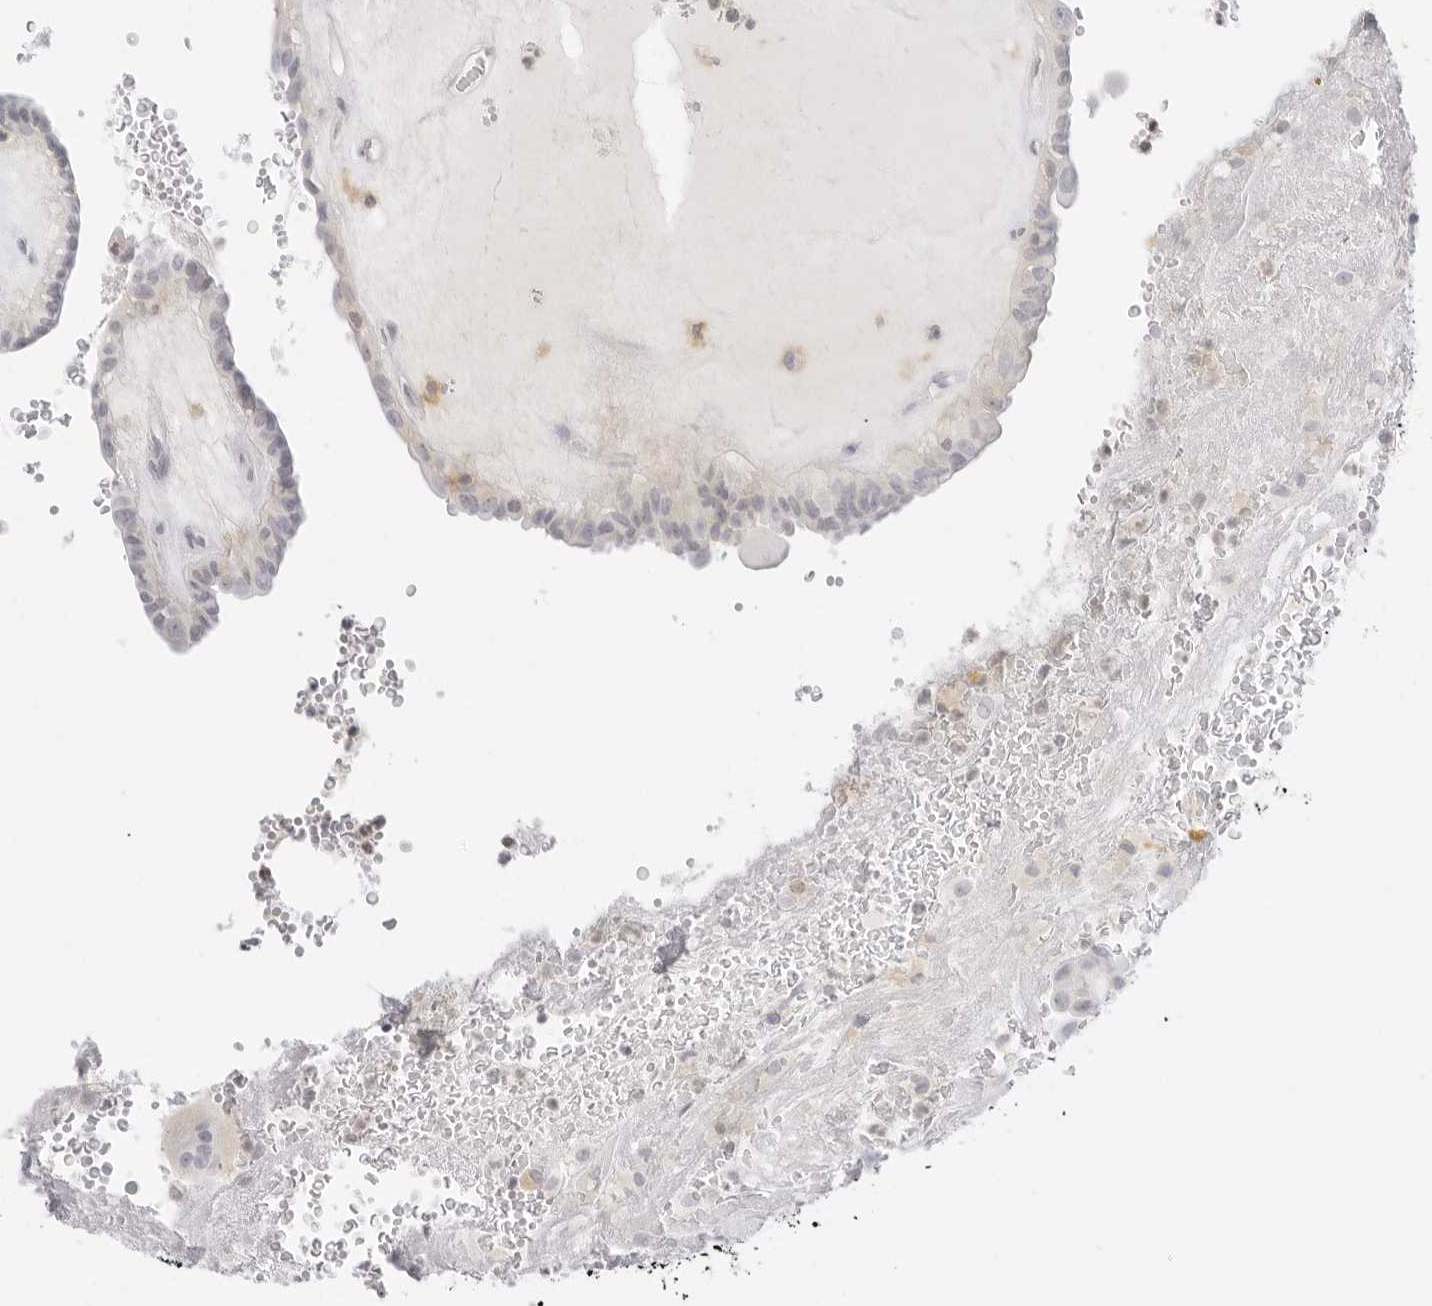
{"staining": {"intensity": "weak", "quantity": "<25%", "location": "cytoplasmic/membranous"}, "tissue": "thyroid cancer", "cell_type": "Tumor cells", "image_type": "cancer", "snomed": [{"axis": "morphology", "description": "Papillary adenocarcinoma, NOS"}, {"axis": "topography", "description": "Thyroid gland"}], "caption": "DAB immunohistochemical staining of thyroid cancer demonstrates no significant positivity in tumor cells.", "gene": "TNFRSF14", "patient": {"sex": "male", "age": 77}}